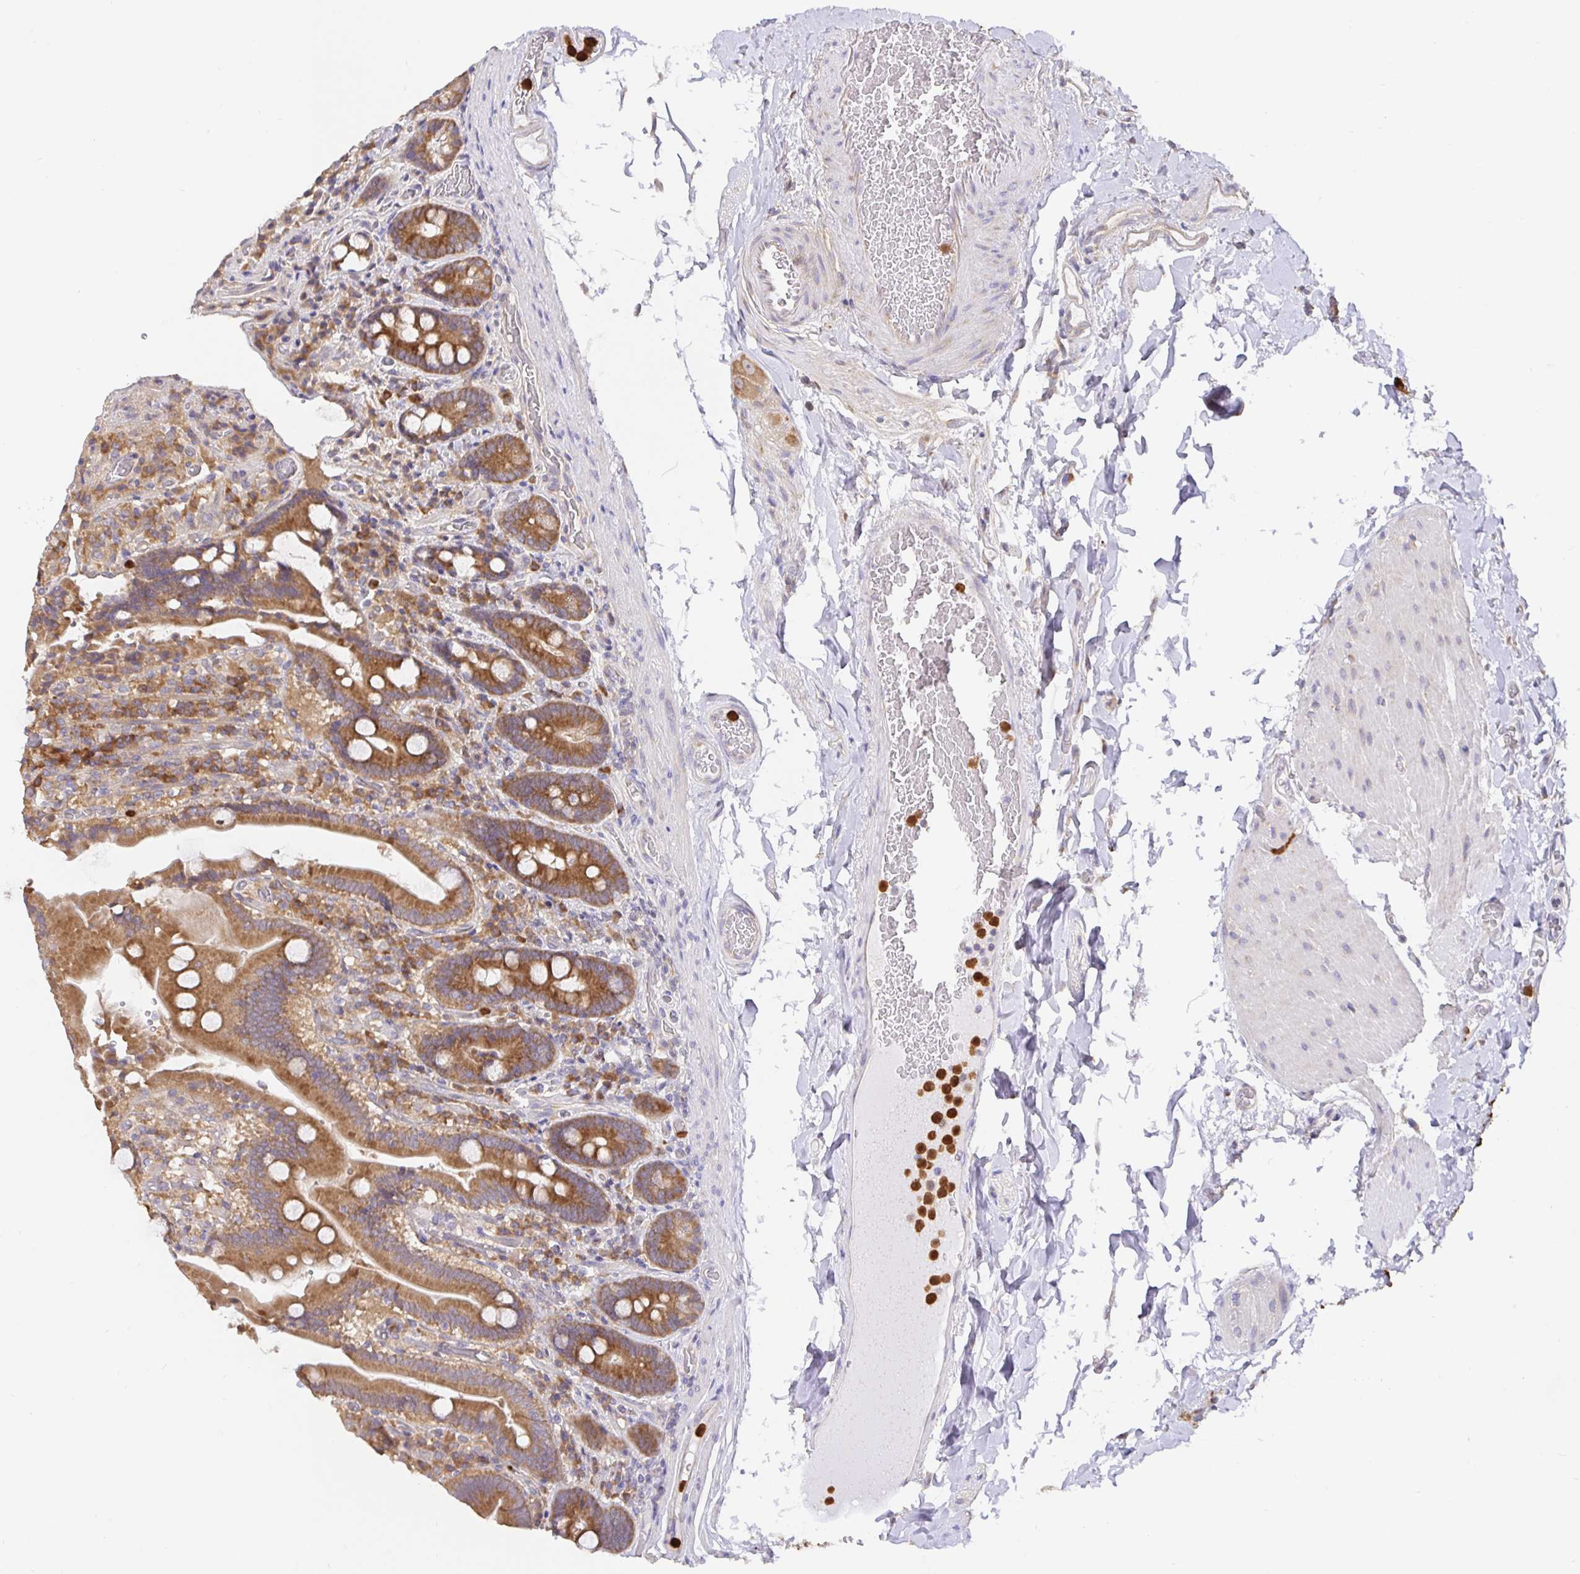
{"staining": {"intensity": "moderate", "quantity": ">75%", "location": "cytoplasmic/membranous"}, "tissue": "duodenum", "cell_type": "Glandular cells", "image_type": "normal", "snomed": [{"axis": "morphology", "description": "Normal tissue, NOS"}, {"axis": "topography", "description": "Duodenum"}], "caption": "IHC photomicrograph of normal human duodenum stained for a protein (brown), which demonstrates medium levels of moderate cytoplasmic/membranous expression in about >75% of glandular cells.", "gene": "PDPK1", "patient": {"sex": "female", "age": 62}}